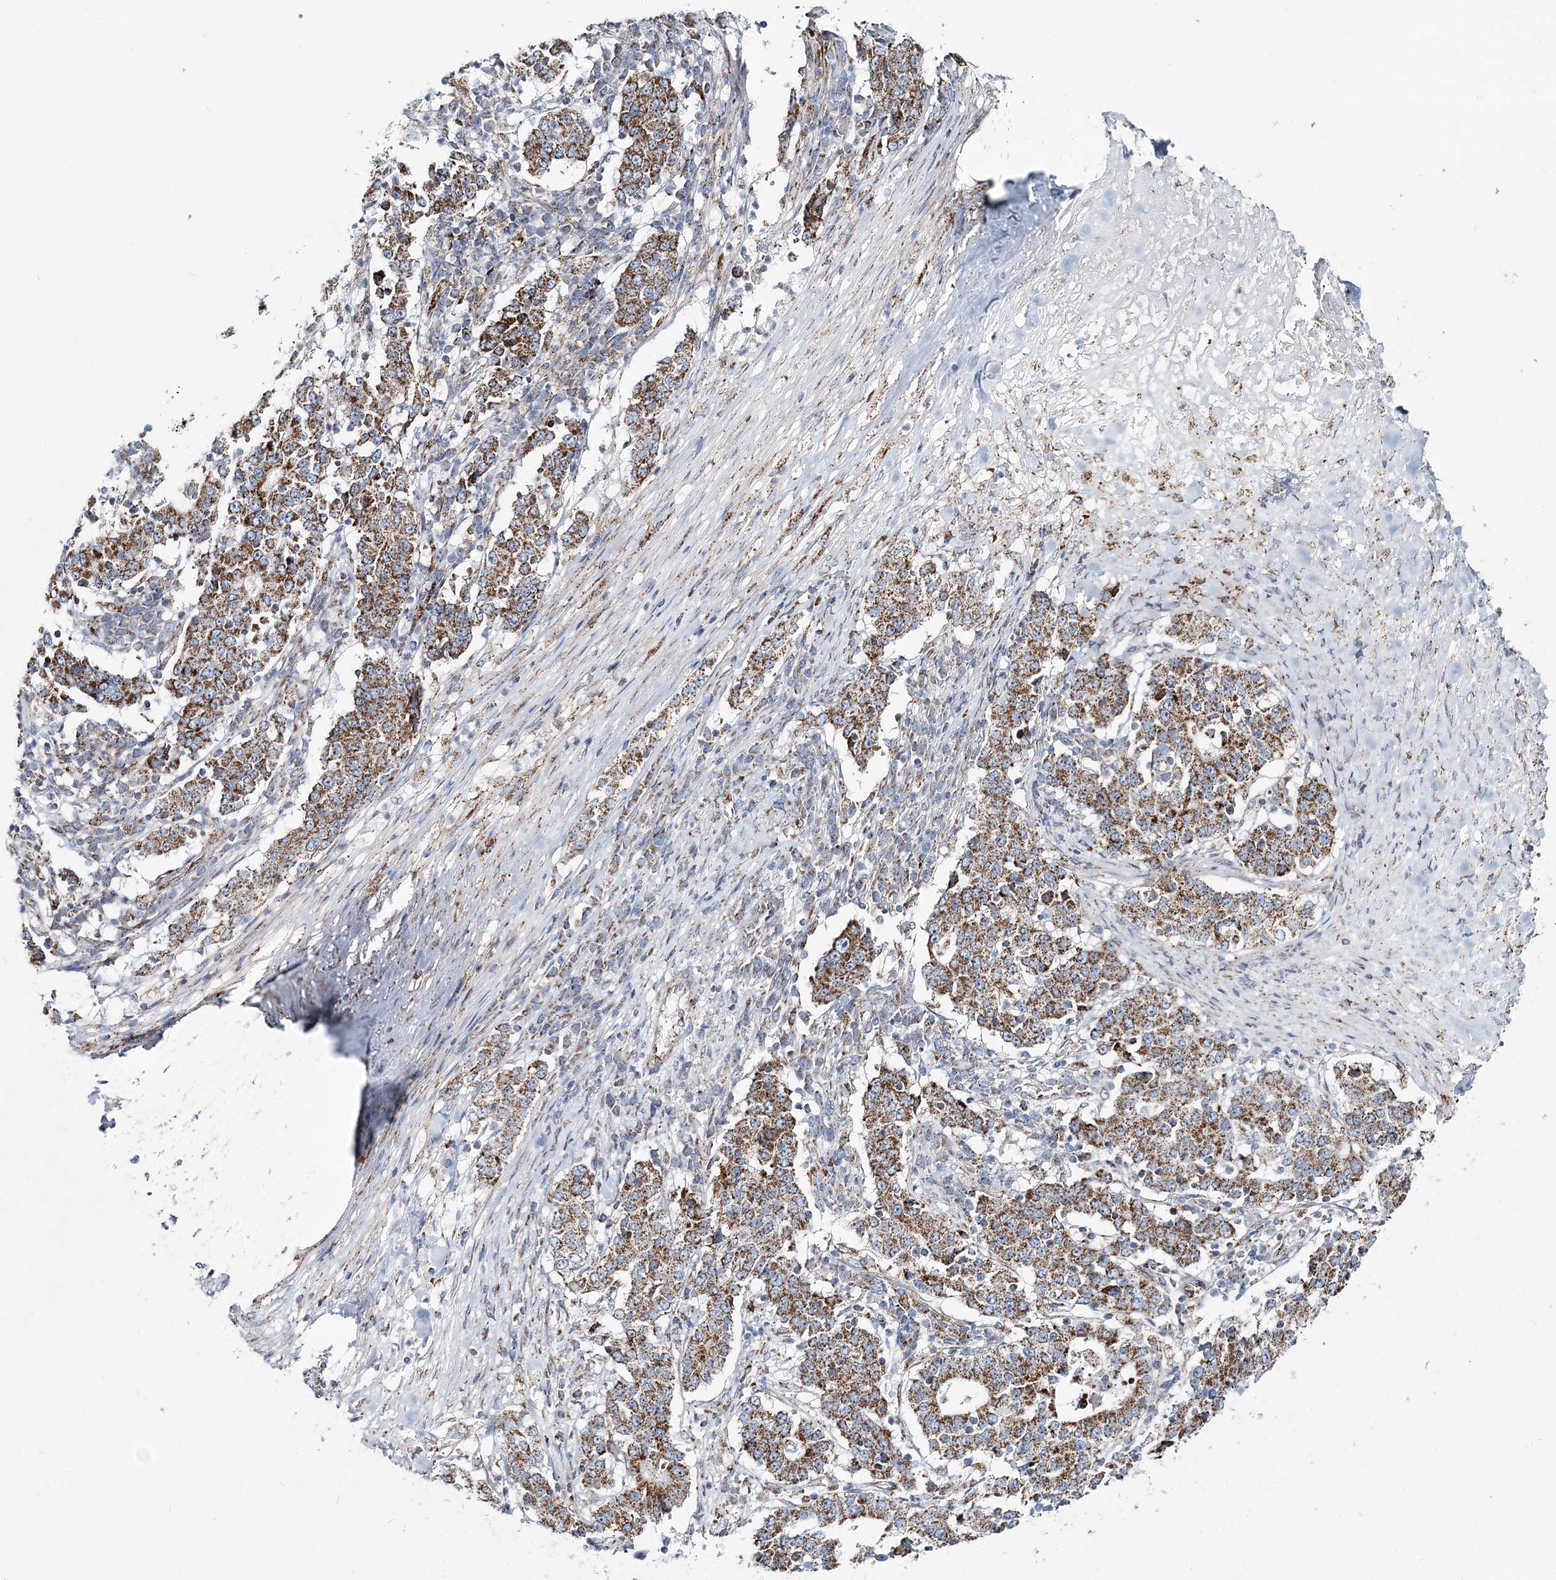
{"staining": {"intensity": "moderate", "quantity": ">75%", "location": "cytoplasmic/membranous"}, "tissue": "stomach cancer", "cell_type": "Tumor cells", "image_type": "cancer", "snomed": [{"axis": "morphology", "description": "Adenocarcinoma, NOS"}, {"axis": "topography", "description": "Stomach"}], "caption": "DAB (3,3'-diaminobenzidine) immunohistochemical staining of stomach cancer exhibits moderate cytoplasmic/membranous protein staining in approximately >75% of tumor cells. (DAB = brown stain, brightfield microscopy at high magnification).", "gene": "ARHGAP6", "patient": {"sex": "male", "age": 59}}